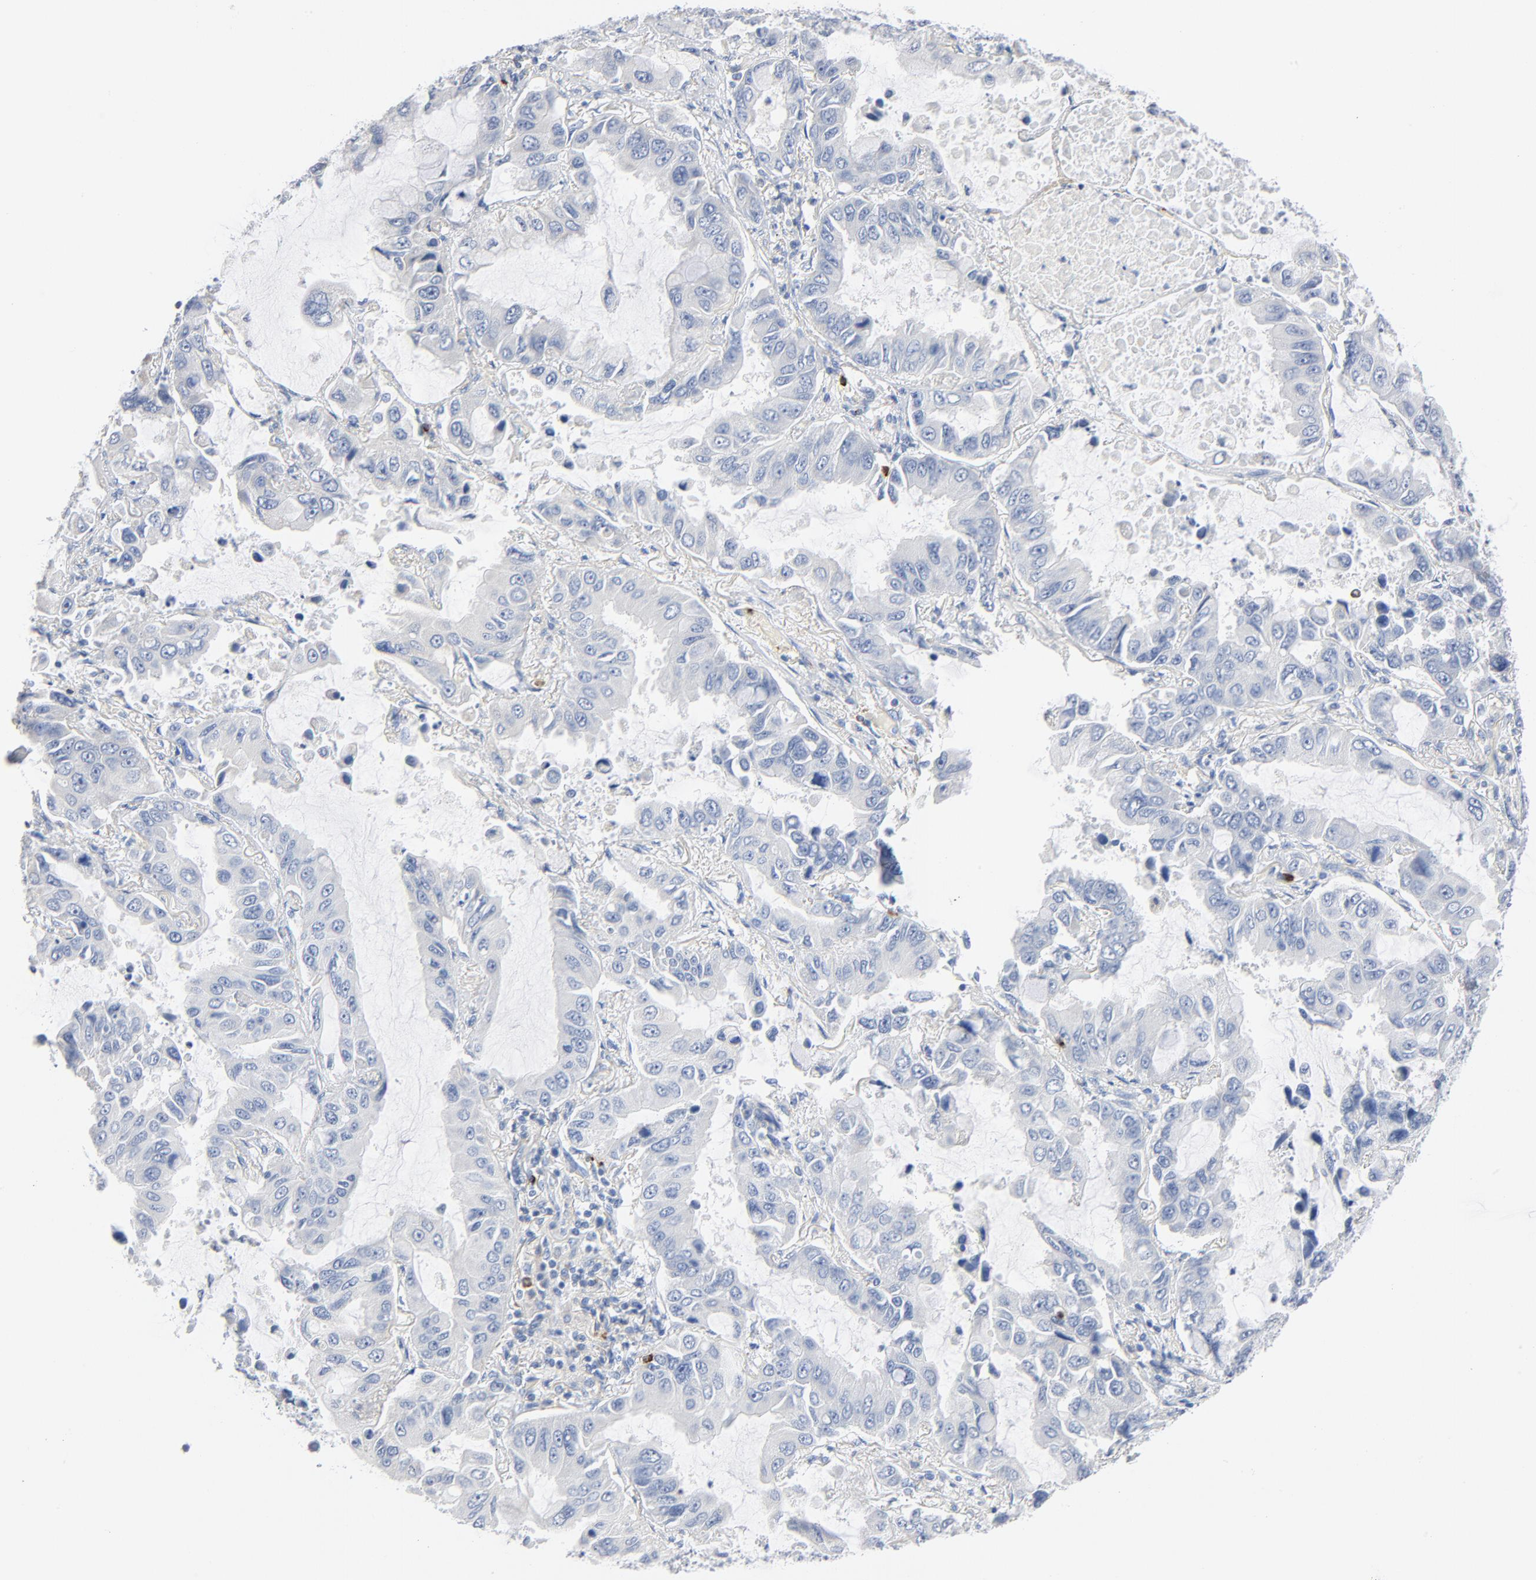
{"staining": {"intensity": "negative", "quantity": "none", "location": "none"}, "tissue": "lung cancer", "cell_type": "Tumor cells", "image_type": "cancer", "snomed": [{"axis": "morphology", "description": "Adenocarcinoma, NOS"}, {"axis": "topography", "description": "Lung"}], "caption": "Tumor cells are negative for brown protein staining in lung cancer (adenocarcinoma). The staining is performed using DAB (3,3'-diaminobenzidine) brown chromogen with nuclei counter-stained in using hematoxylin.", "gene": "GZMB", "patient": {"sex": "male", "age": 64}}